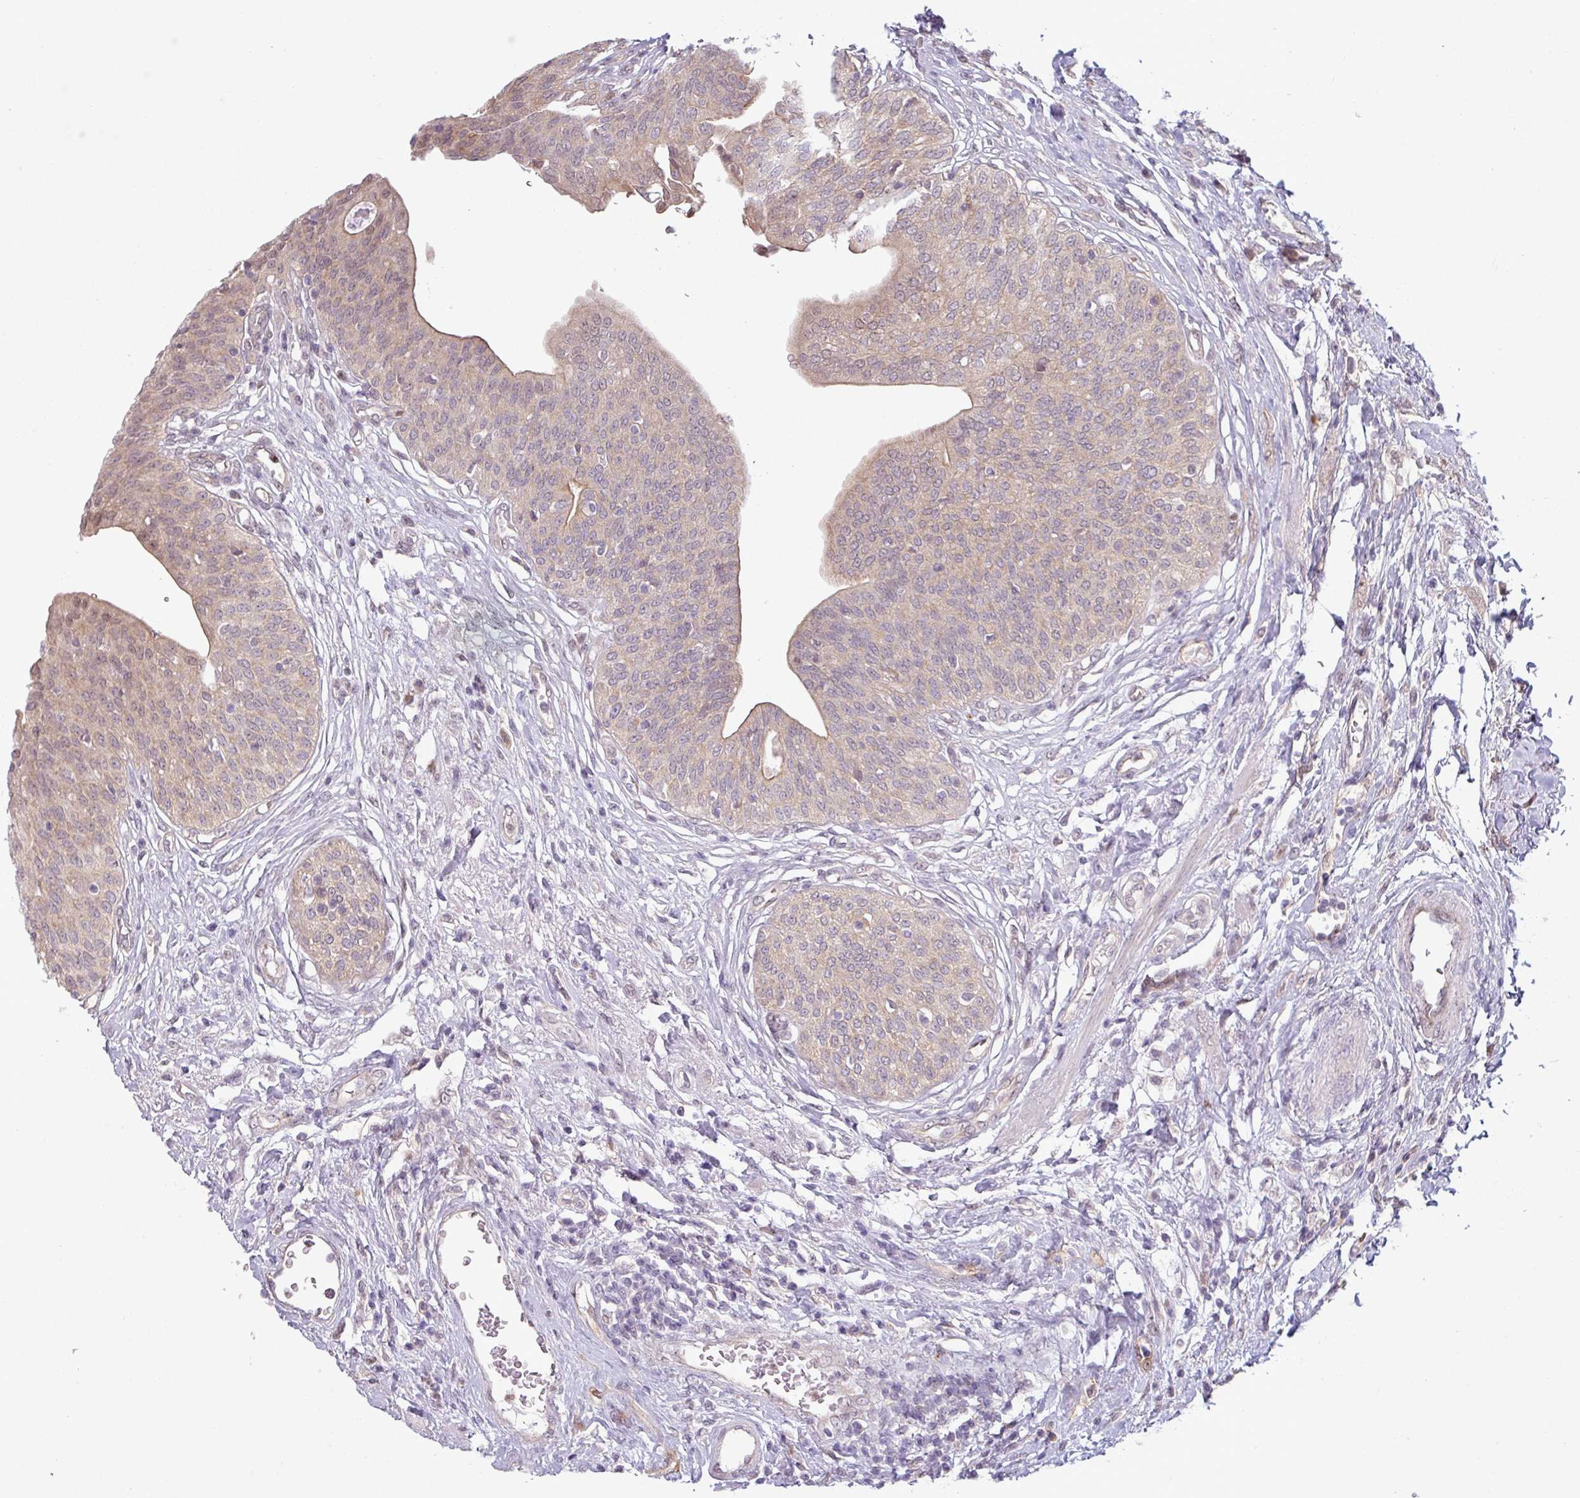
{"staining": {"intensity": "weak", "quantity": "25%-75%", "location": "cytoplasmic/membranous"}, "tissue": "urothelial cancer", "cell_type": "Tumor cells", "image_type": "cancer", "snomed": [{"axis": "morphology", "description": "Urothelial carcinoma, High grade"}, {"axis": "topography", "description": "Urinary bladder"}], "caption": "Immunohistochemistry micrograph of neoplastic tissue: urothelial cancer stained using IHC demonstrates low levels of weak protein expression localized specifically in the cytoplasmic/membranous of tumor cells, appearing as a cytoplasmic/membranous brown color.", "gene": "CCDC144A", "patient": {"sex": "female", "age": 79}}